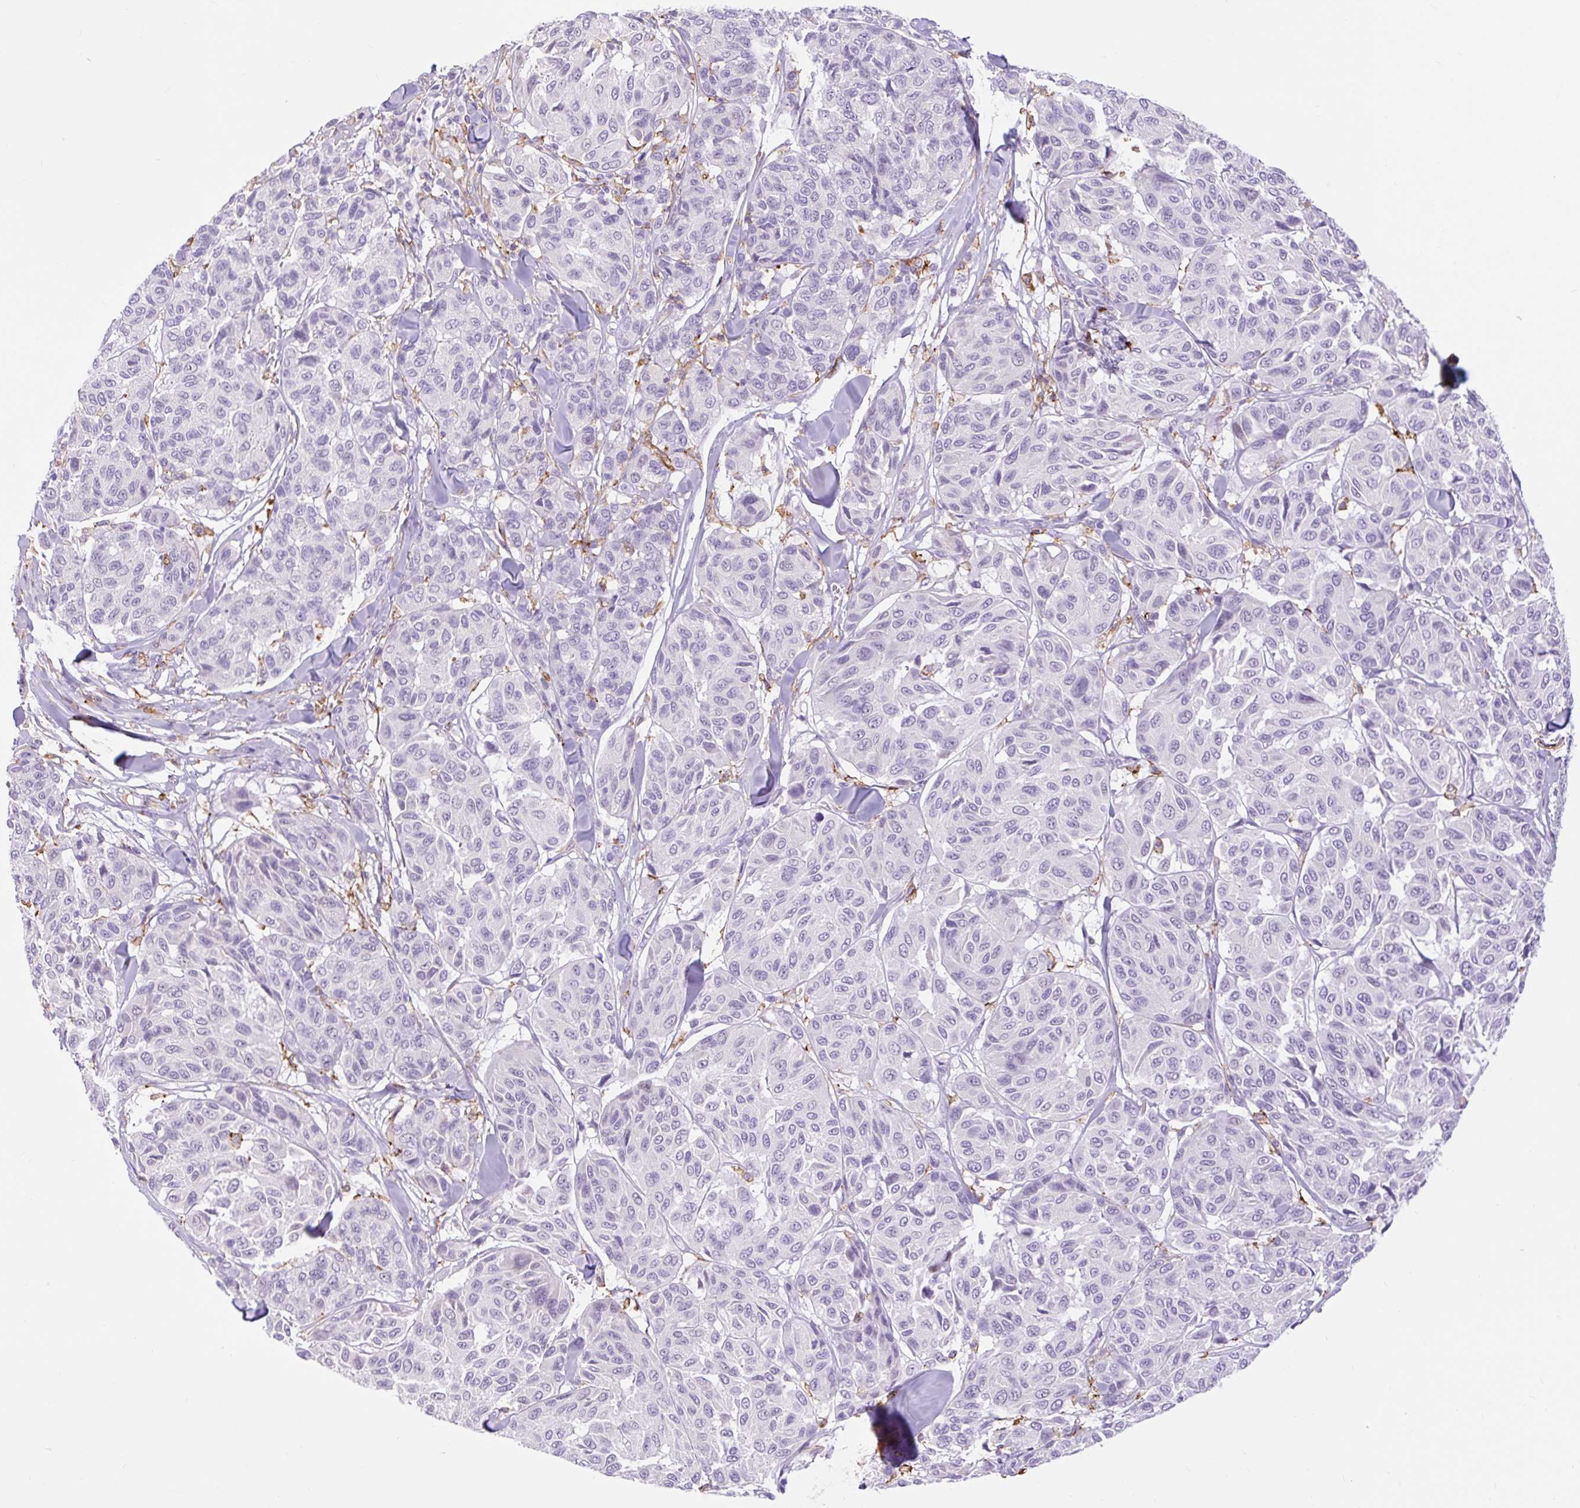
{"staining": {"intensity": "negative", "quantity": "none", "location": "none"}, "tissue": "melanoma", "cell_type": "Tumor cells", "image_type": "cancer", "snomed": [{"axis": "morphology", "description": "Malignant melanoma, NOS"}, {"axis": "topography", "description": "Skin"}], "caption": "Tumor cells are negative for protein expression in human malignant melanoma.", "gene": "SIGLEC1", "patient": {"sex": "female", "age": 66}}